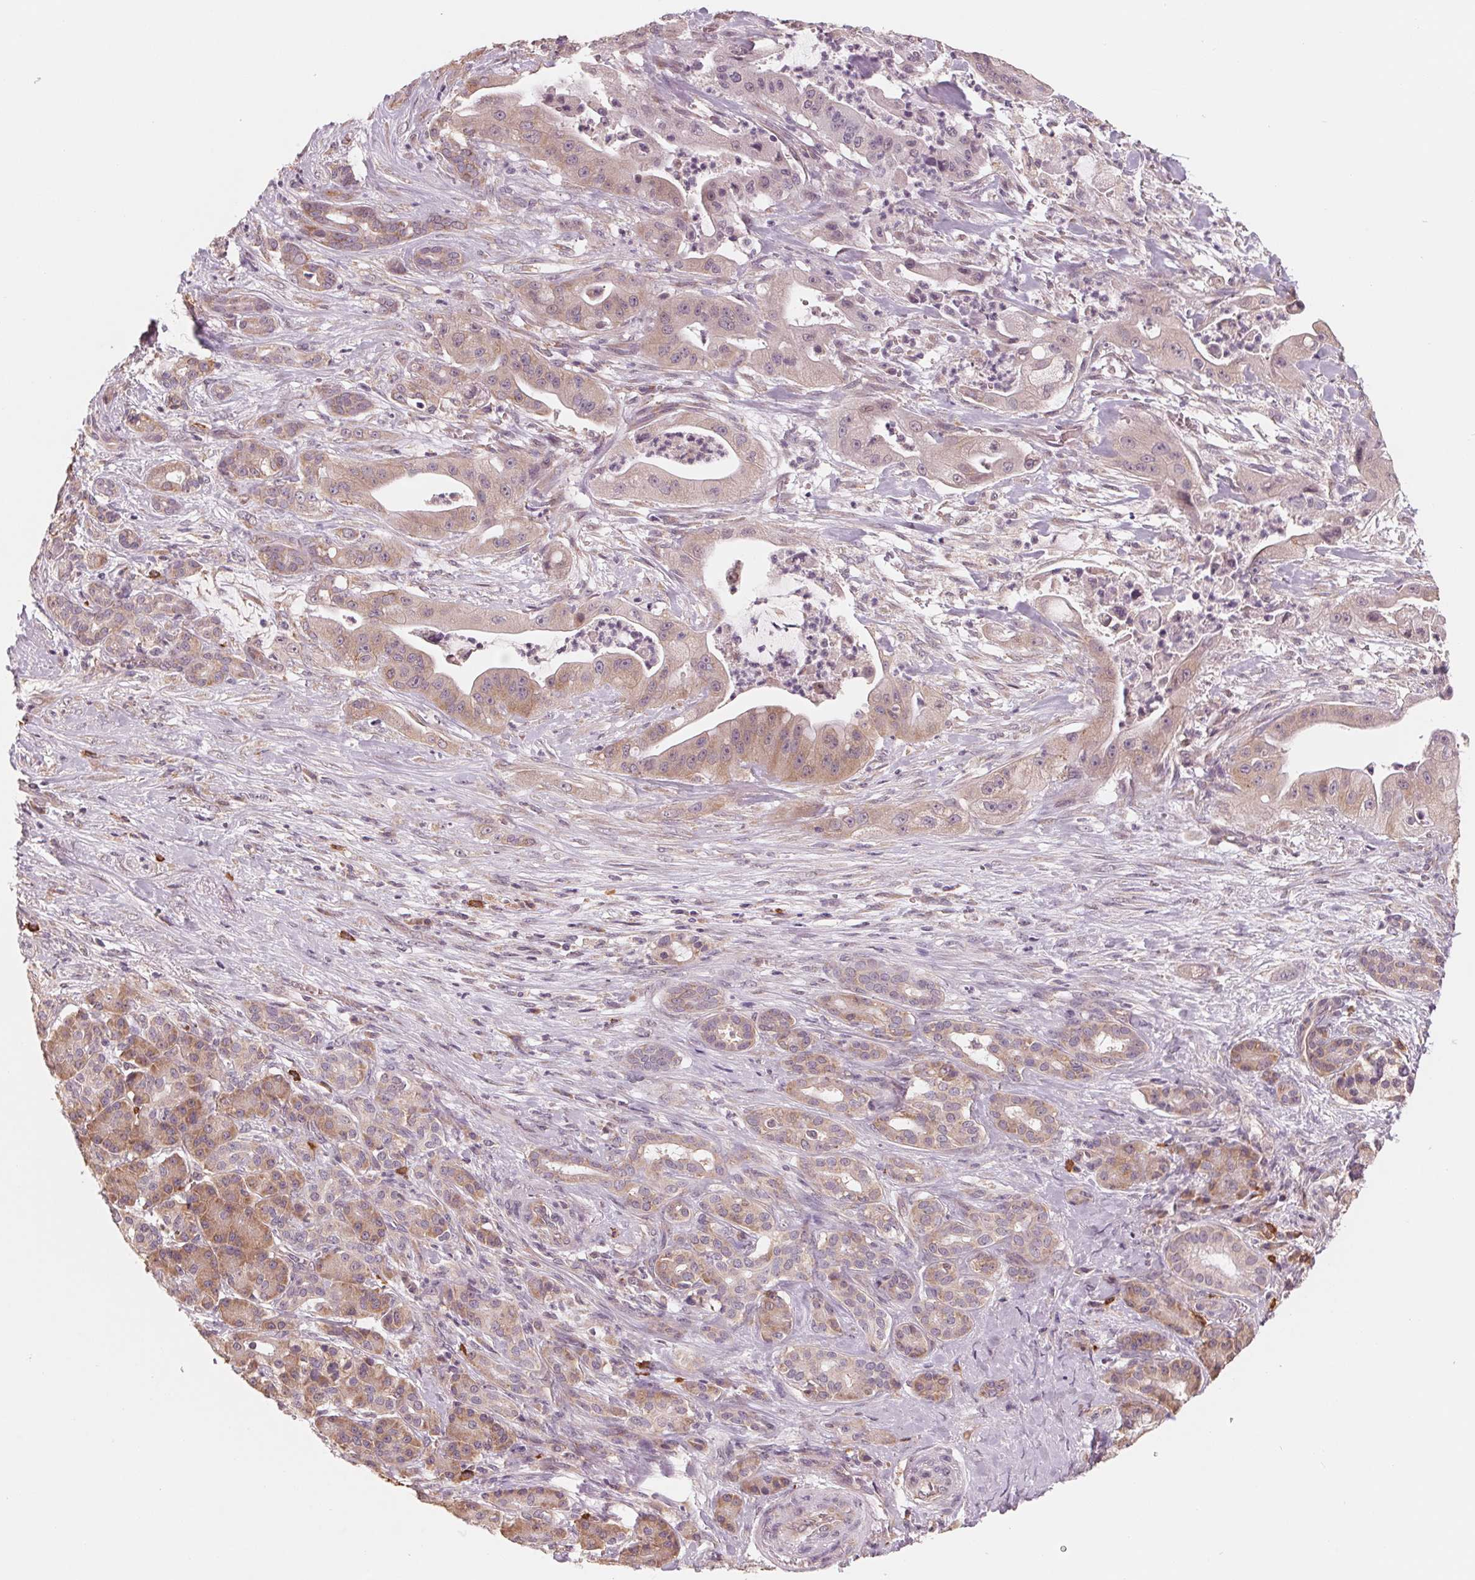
{"staining": {"intensity": "weak", "quantity": ">75%", "location": "cytoplasmic/membranous"}, "tissue": "pancreatic cancer", "cell_type": "Tumor cells", "image_type": "cancer", "snomed": [{"axis": "morphology", "description": "Normal tissue, NOS"}, {"axis": "morphology", "description": "Inflammation, NOS"}, {"axis": "morphology", "description": "Adenocarcinoma, NOS"}, {"axis": "topography", "description": "Pancreas"}], "caption": "The immunohistochemical stain labels weak cytoplasmic/membranous positivity in tumor cells of adenocarcinoma (pancreatic) tissue.", "gene": "GIGYF2", "patient": {"sex": "male", "age": 57}}